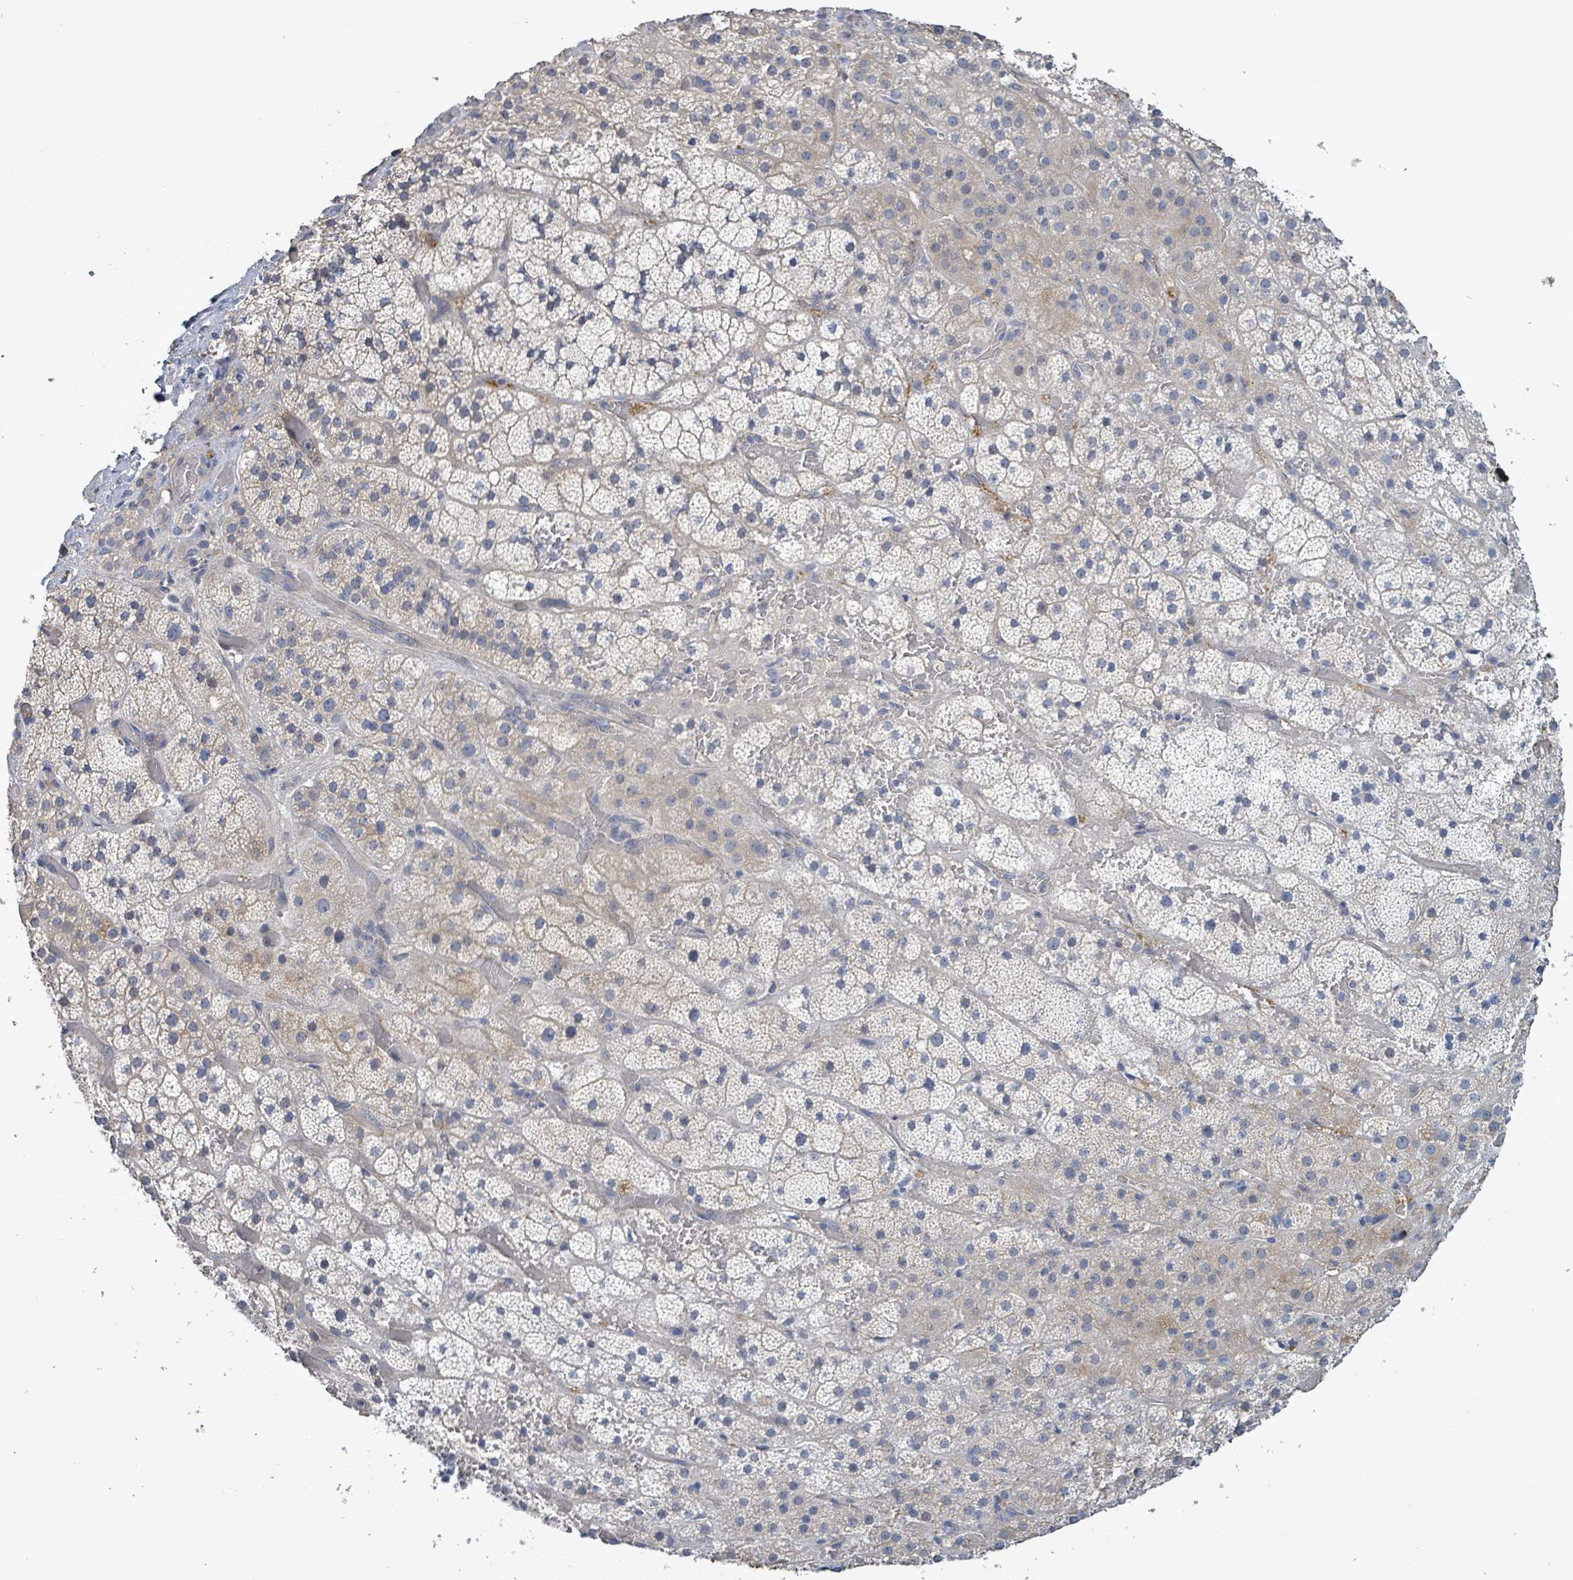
{"staining": {"intensity": "weak", "quantity": "<25%", "location": "cytoplasmic/membranous"}, "tissue": "adrenal gland", "cell_type": "Glandular cells", "image_type": "normal", "snomed": [{"axis": "morphology", "description": "Normal tissue, NOS"}, {"axis": "topography", "description": "Adrenal gland"}], "caption": "Immunohistochemical staining of normal adrenal gland exhibits no significant expression in glandular cells. Nuclei are stained in blue.", "gene": "HRAS", "patient": {"sex": "male", "age": 57}}